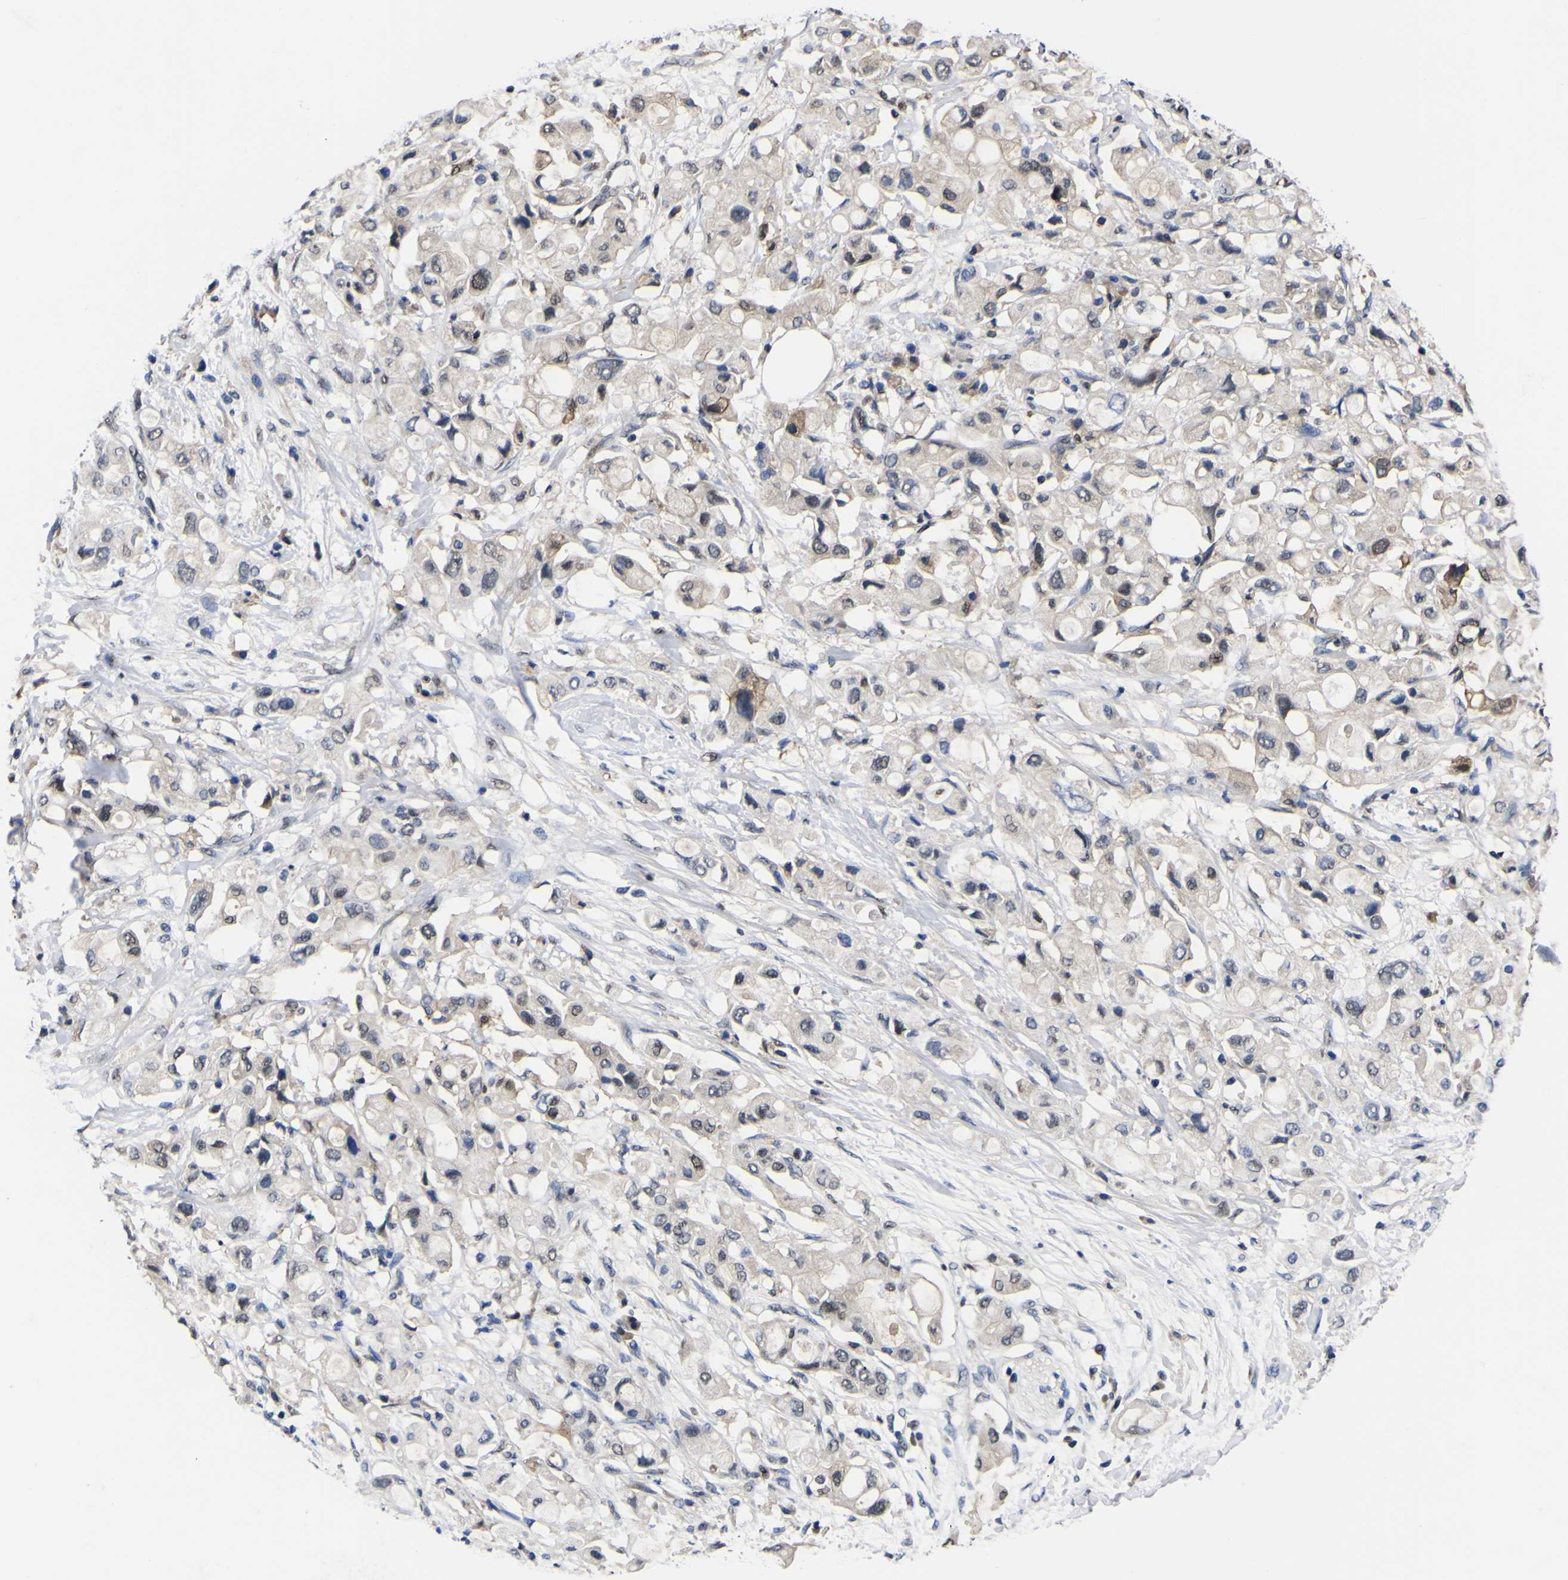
{"staining": {"intensity": "weak", "quantity": "25%-75%", "location": "nuclear"}, "tissue": "pancreatic cancer", "cell_type": "Tumor cells", "image_type": "cancer", "snomed": [{"axis": "morphology", "description": "Adenocarcinoma, NOS"}, {"axis": "topography", "description": "Pancreas"}], "caption": "Tumor cells display weak nuclear expression in about 25%-75% of cells in pancreatic cancer.", "gene": "FAM110B", "patient": {"sex": "female", "age": 56}}